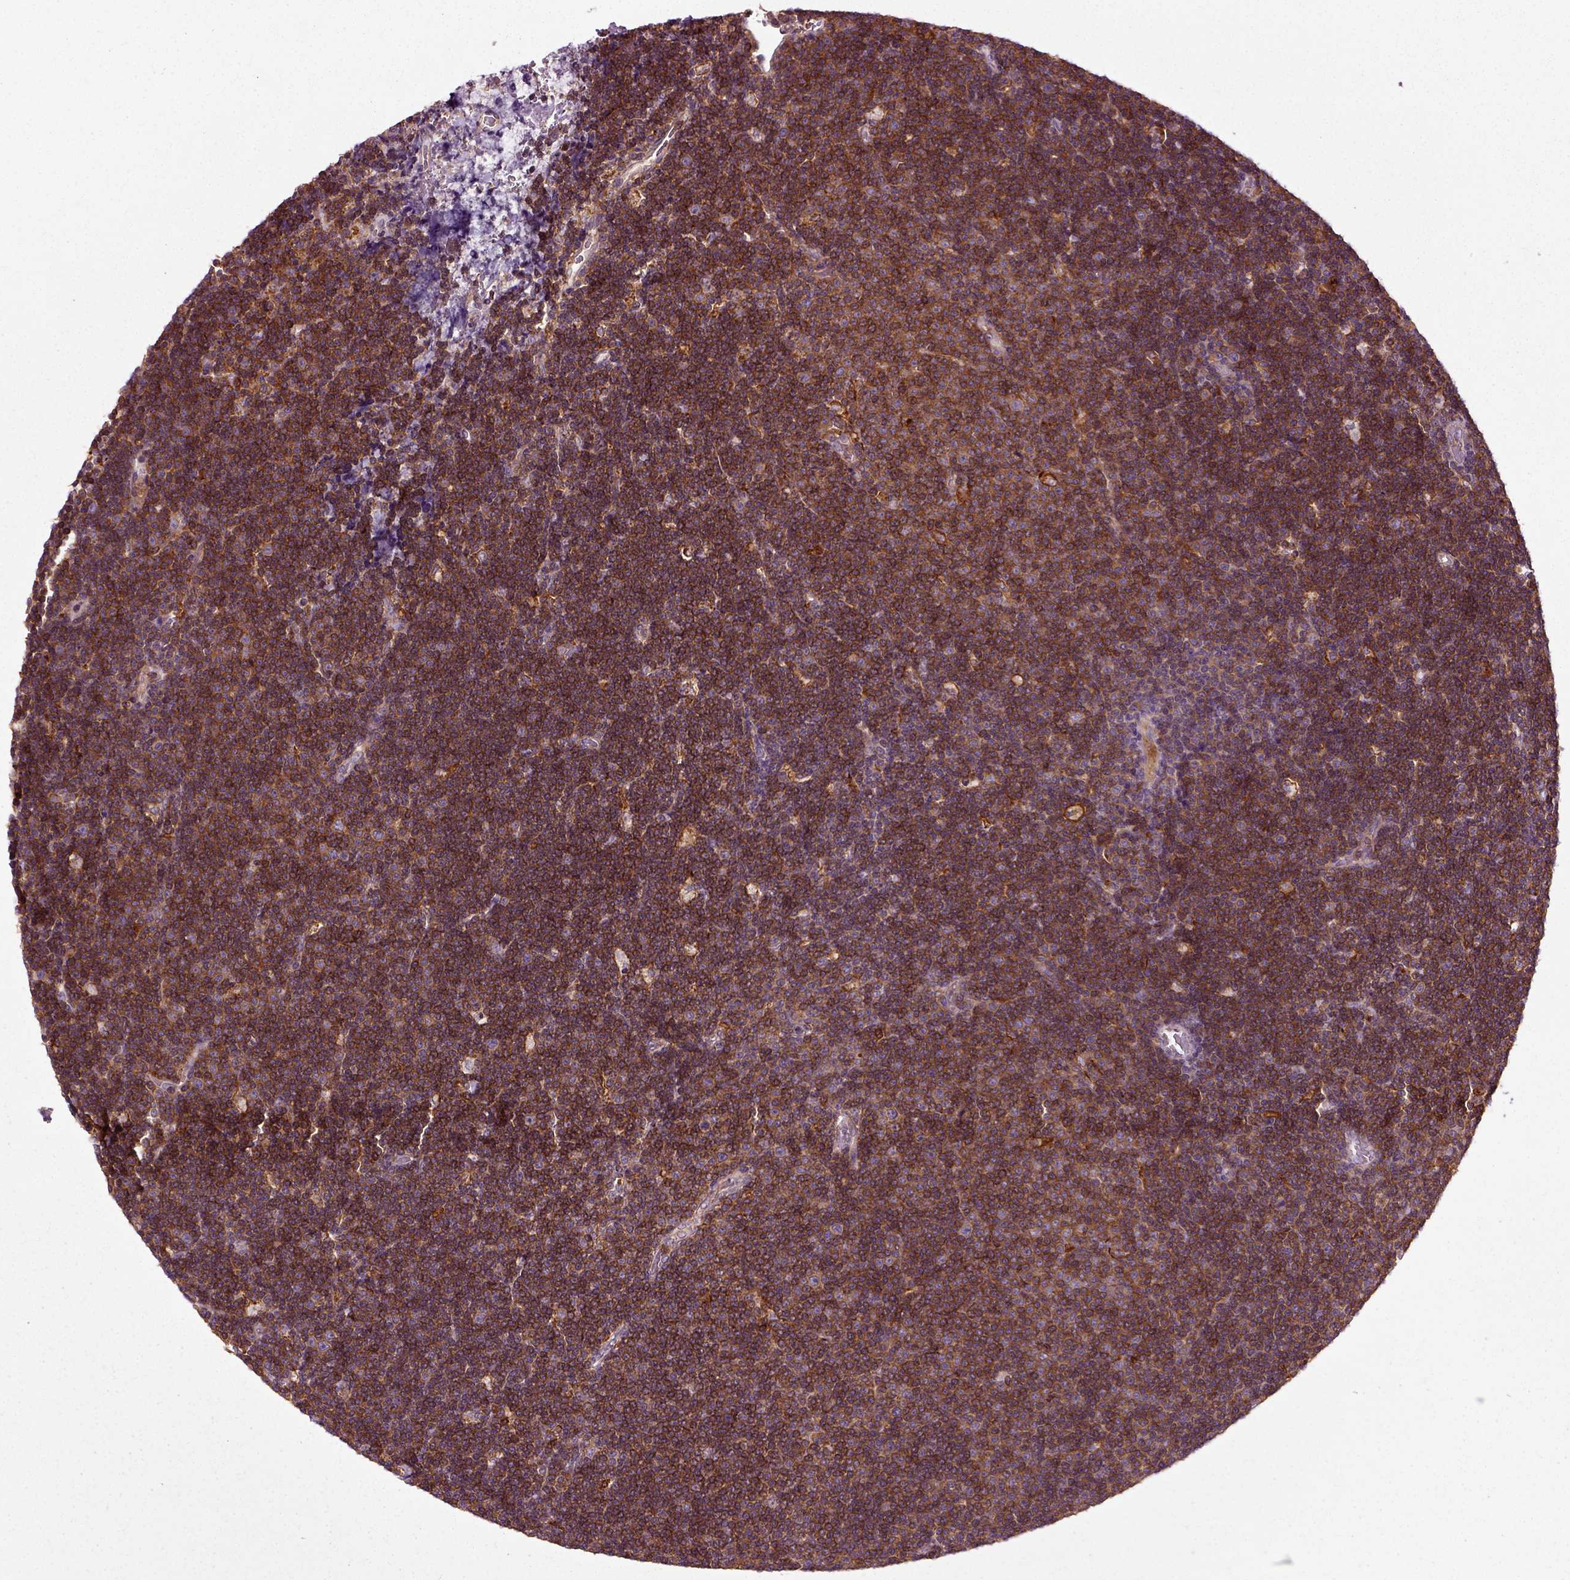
{"staining": {"intensity": "strong", "quantity": ">75%", "location": "cytoplasmic/membranous"}, "tissue": "lymphoma", "cell_type": "Tumor cells", "image_type": "cancer", "snomed": [{"axis": "morphology", "description": "Malignant lymphoma, non-Hodgkin's type, Low grade"}, {"axis": "topography", "description": "Brain"}], "caption": "Human lymphoma stained with a brown dye demonstrates strong cytoplasmic/membranous positive expression in about >75% of tumor cells.", "gene": "RHOF", "patient": {"sex": "female", "age": 66}}